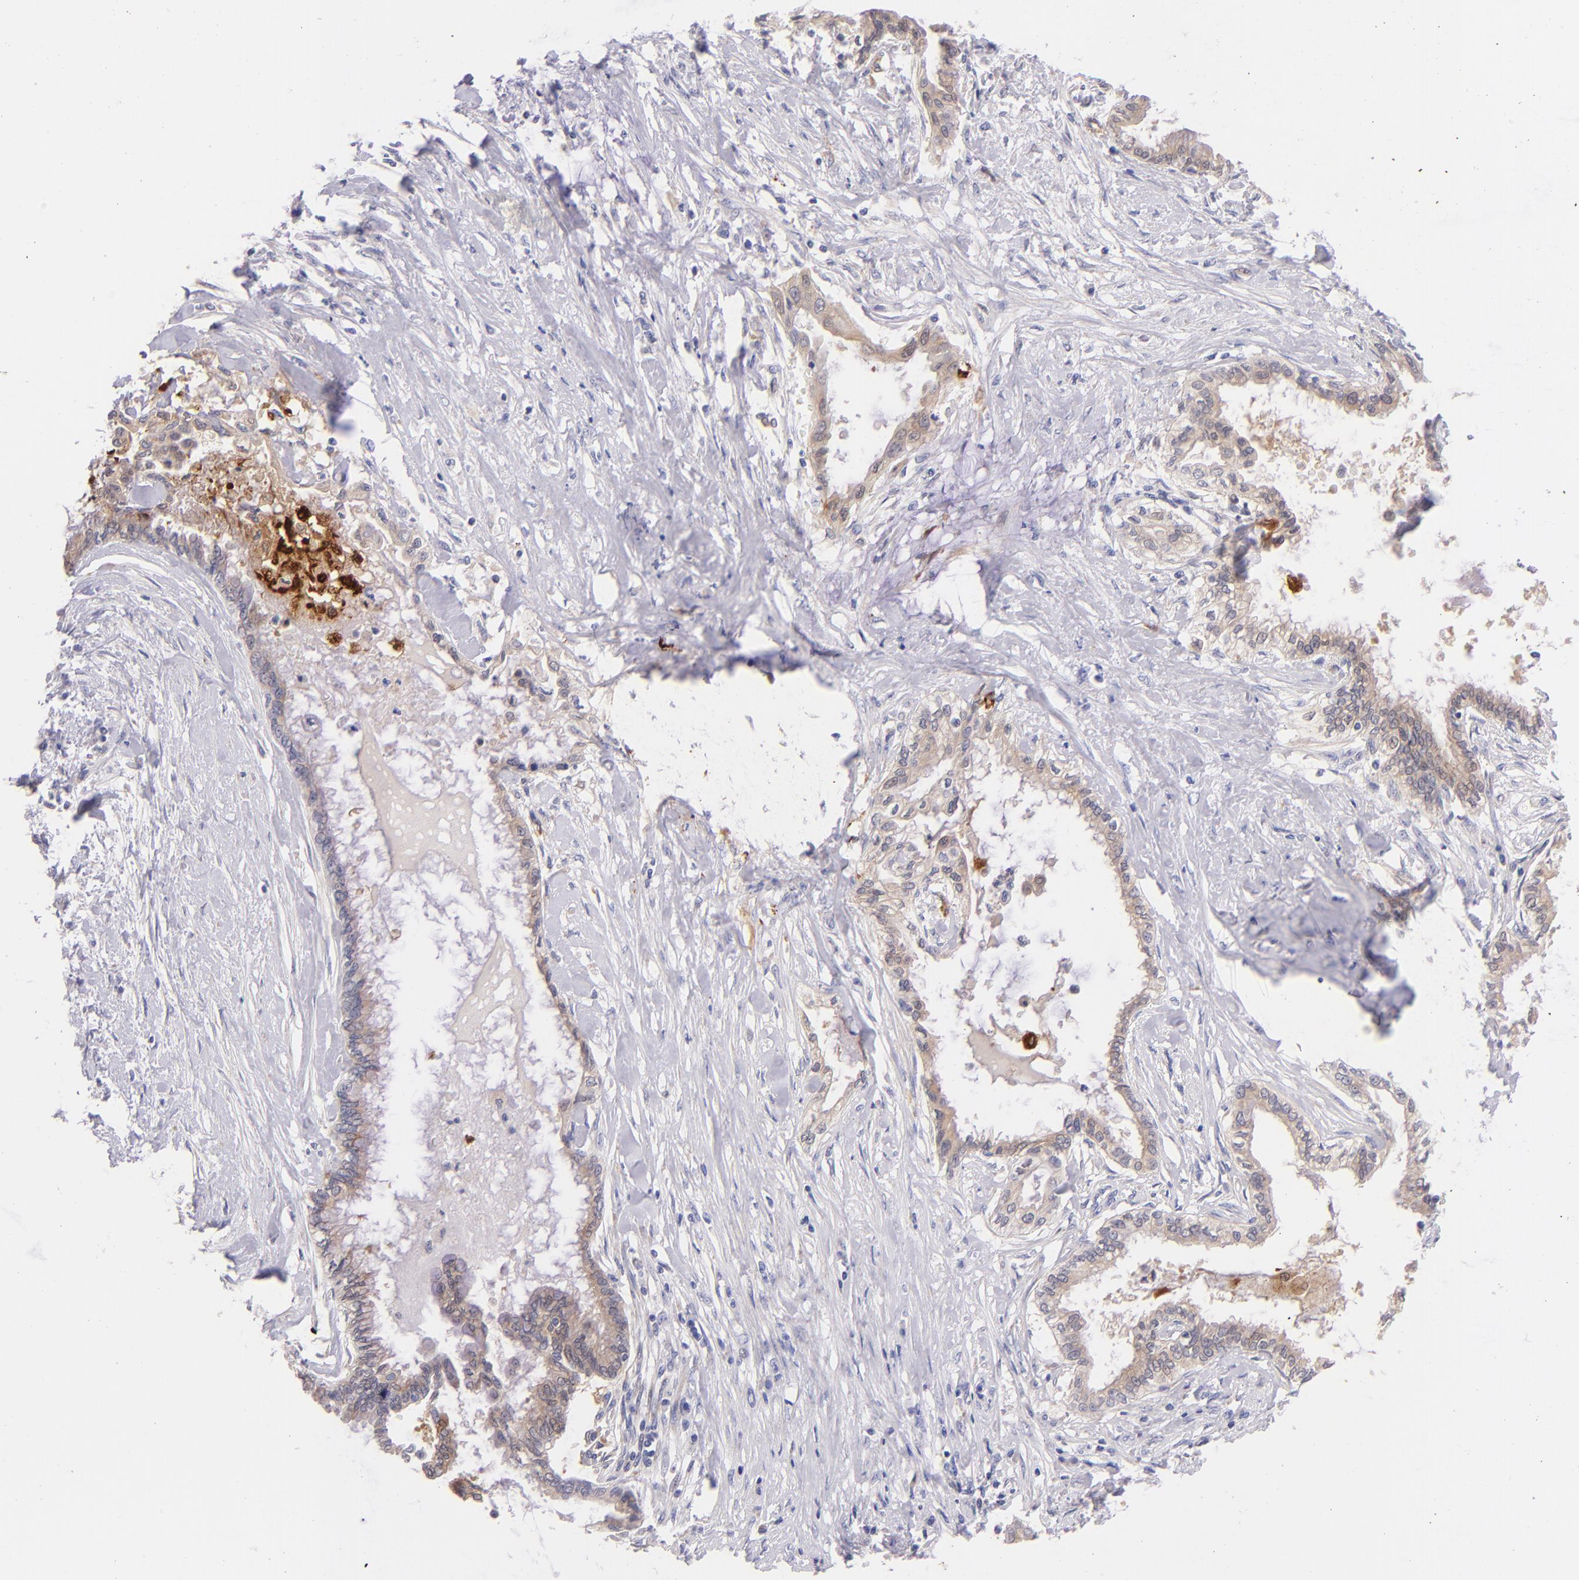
{"staining": {"intensity": "weak", "quantity": ">75%", "location": "cytoplasmic/membranous"}, "tissue": "pancreatic cancer", "cell_type": "Tumor cells", "image_type": "cancer", "snomed": [{"axis": "morphology", "description": "Adenocarcinoma, NOS"}, {"axis": "topography", "description": "Pancreas"}], "caption": "Weak cytoplasmic/membranous protein staining is seen in about >75% of tumor cells in pancreatic cancer (adenocarcinoma).", "gene": "SH2D4A", "patient": {"sex": "female", "age": 64}}